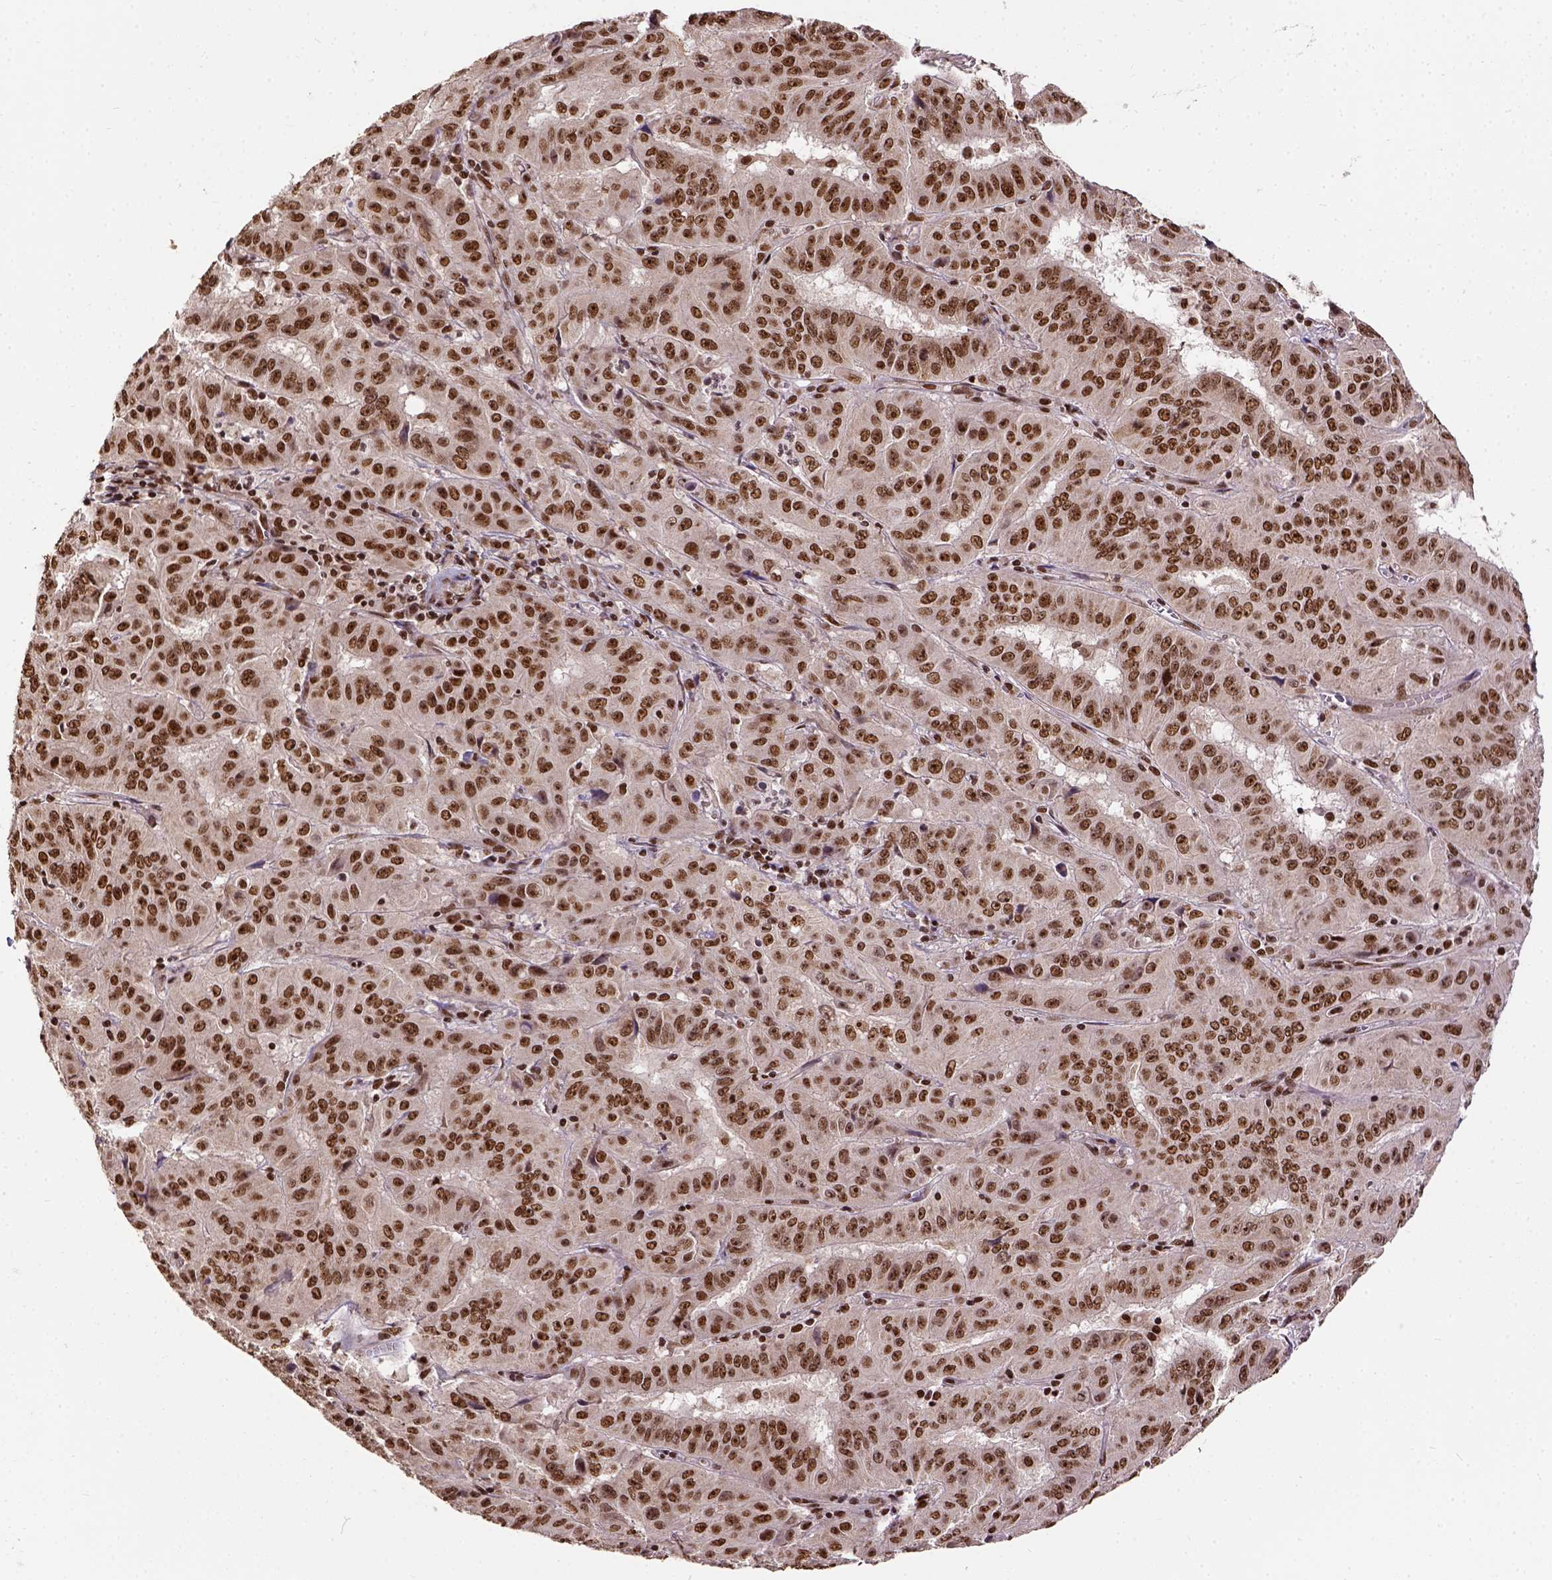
{"staining": {"intensity": "strong", "quantity": ">75%", "location": "nuclear"}, "tissue": "pancreatic cancer", "cell_type": "Tumor cells", "image_type": "cancer", "snomed": [{"axis": "morphology", "description": "Adenocarcinoma, NOS"}, {"axis": "topography", "description": "Pancreas"}], "caption": "The photomicrograph shows a brown stain indicating the presence of a protein in the nuclear of tumor cells in pancreatic cancer (adenocarcinoma). (brown staining indicates protein expression, while blue staining denotes nuclei).", "gene": "NACC1", "patient": {"sex": "male", "age": 63}}